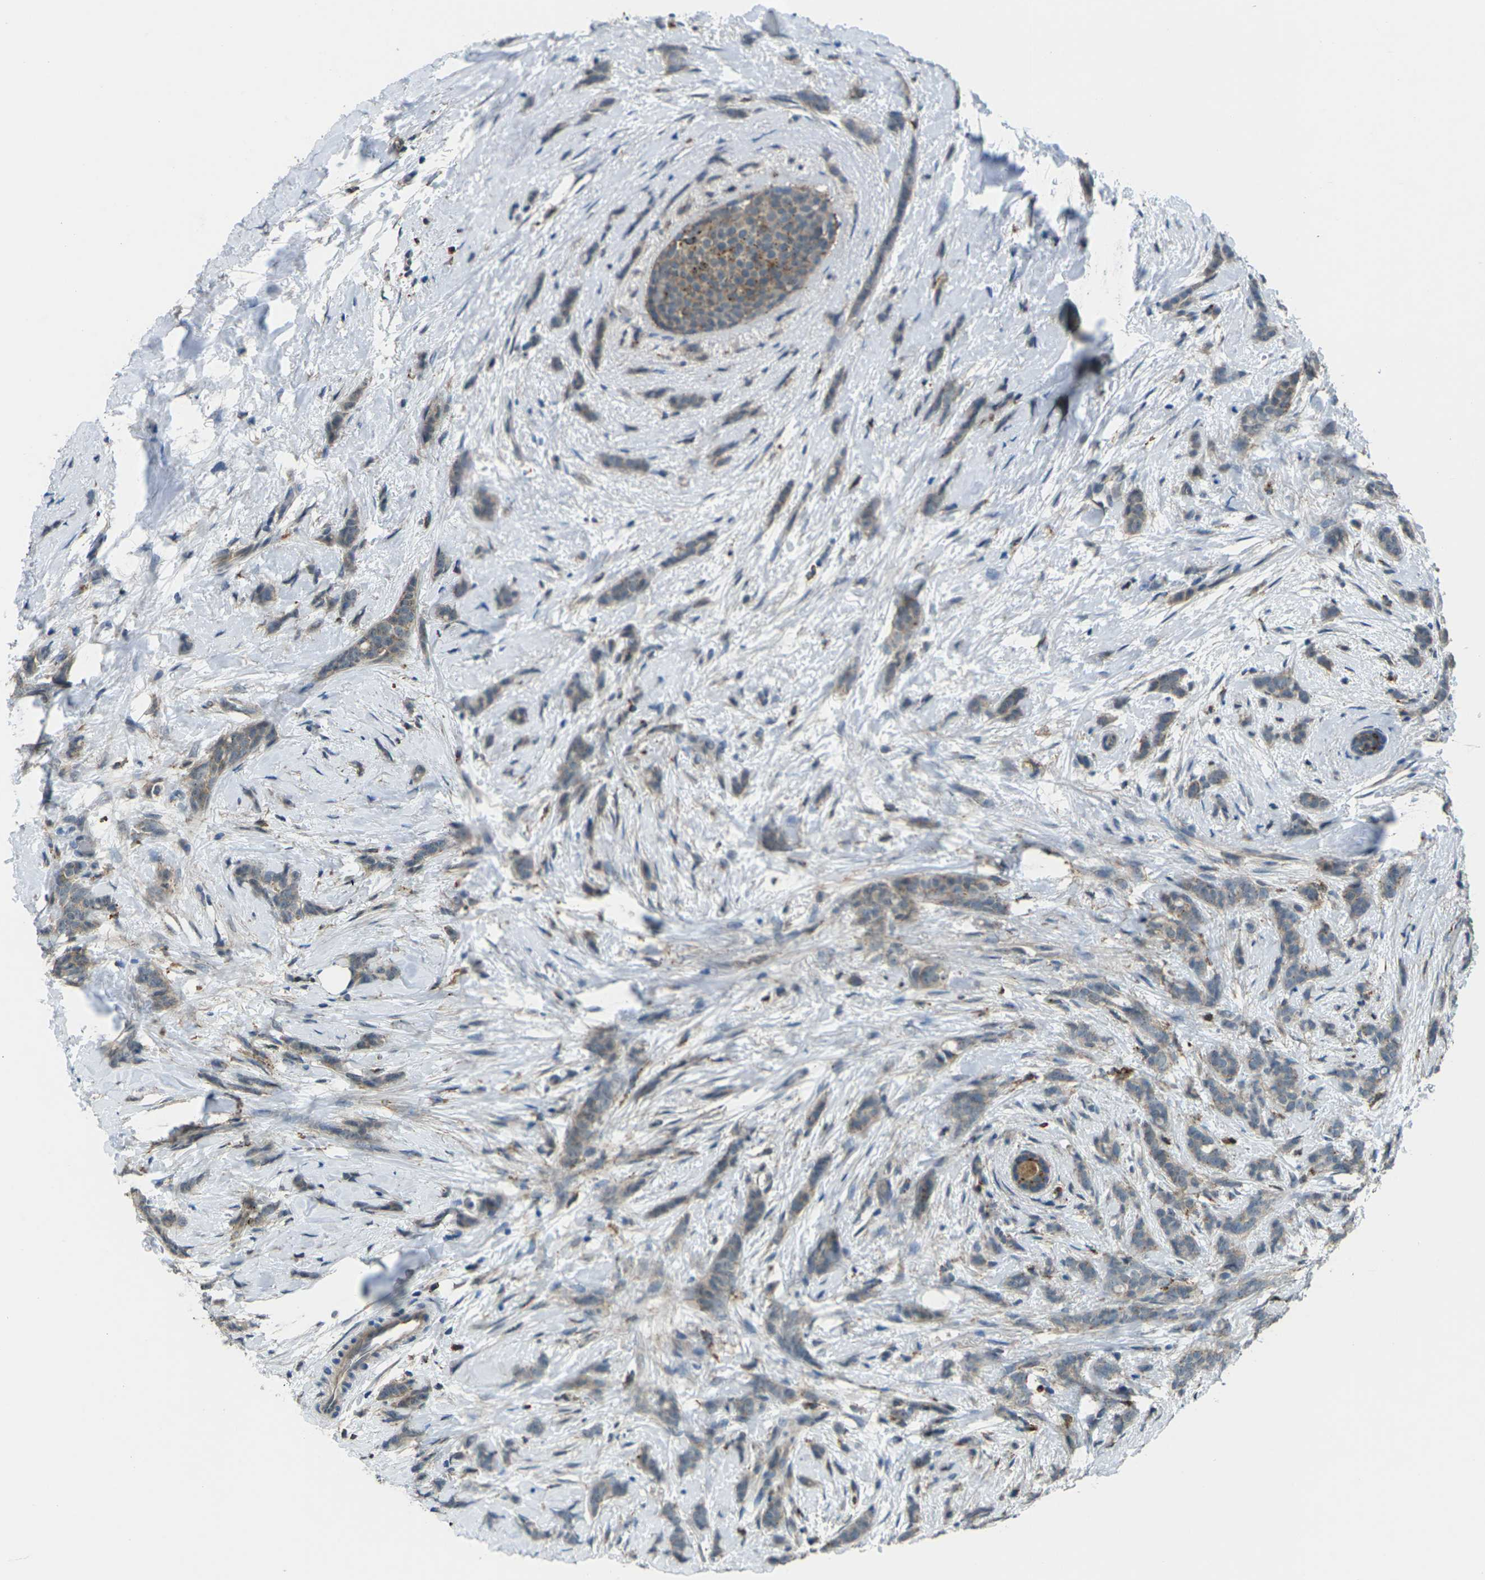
{"staining": {"intensity": "weak", "quantity": "25%-75%", "location": "cytoplasmic/membranous"}, "tissue": "breast cancer", "cell_type": "Tumor cells", "image_type": "cancer", "snomed": [{"axis": "morphology", "description": "Lobular carcinoma, in situ"}, {"axis": "morphology", "description": "Lobular carcinoma"}, {"axis": "topography", "description": "Breast"}], "caption": "Breast lobular carcinoma in situ stained for a protein (brown) reveals weak cytoplasmic/membranous positive positivity in about 25%-75% of tumor cells.", "gene": "SLC31A2", "patient": {"sex": "female", "age": 41}}